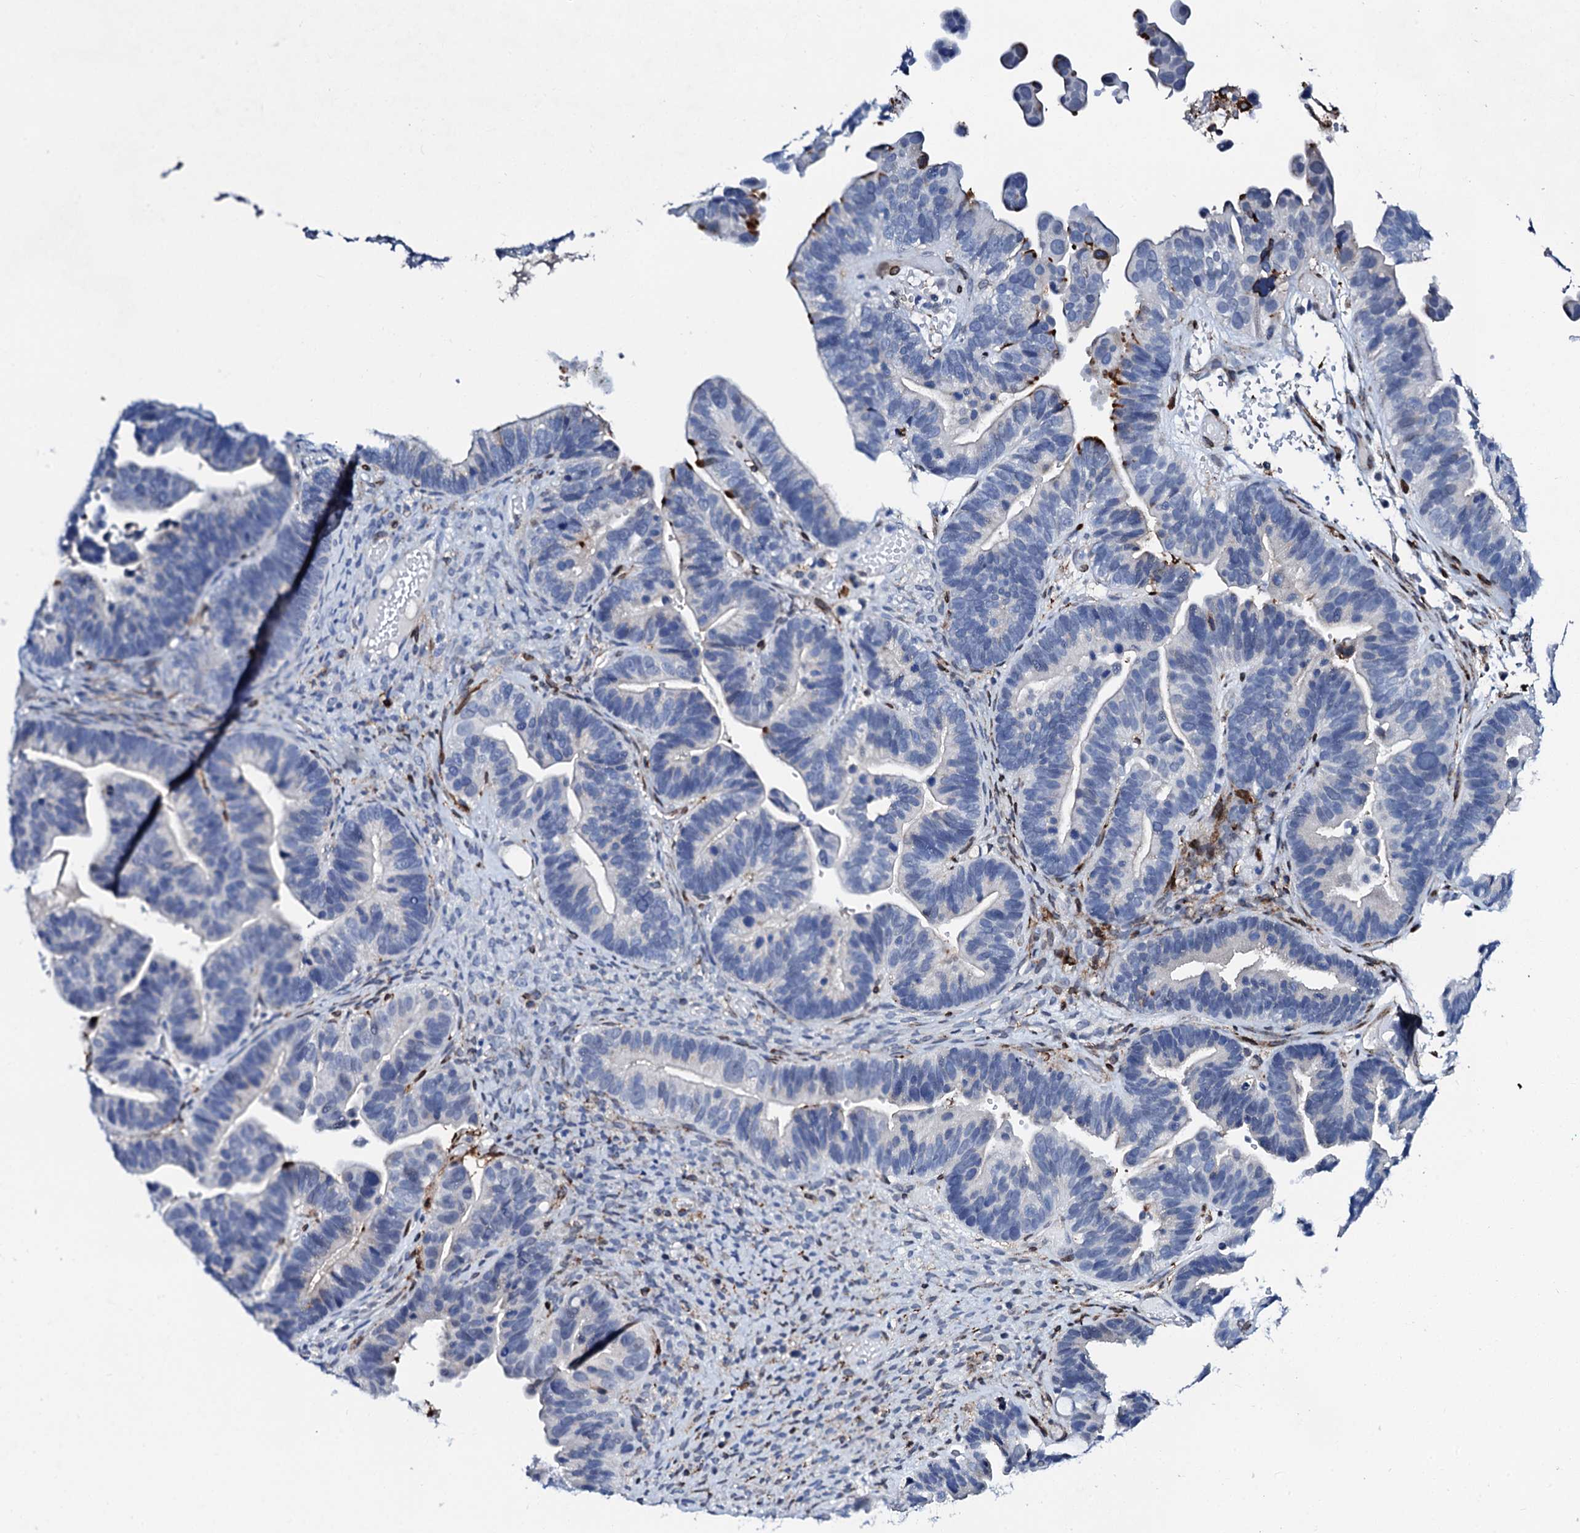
{"staining": {"intensity": "negative", "quantity": "none", "location": "none"}, "tissue": "ovarian cancer", "cell_type": "Tumor cells", "image_type": "cancer", "snomed": [{"axis": "morphology", "description": "Cystadenocarcinoma, serous, NOS"}, {"axis": "topography", "description": "Ovary"}], "caption": "This is an IHC photomicrograph of human serous cystadenocarcinoma (ovarian). There is no expression in tumor cells.", "gene": "MED13L", "patient": {"sex": "female", "age": 56}}